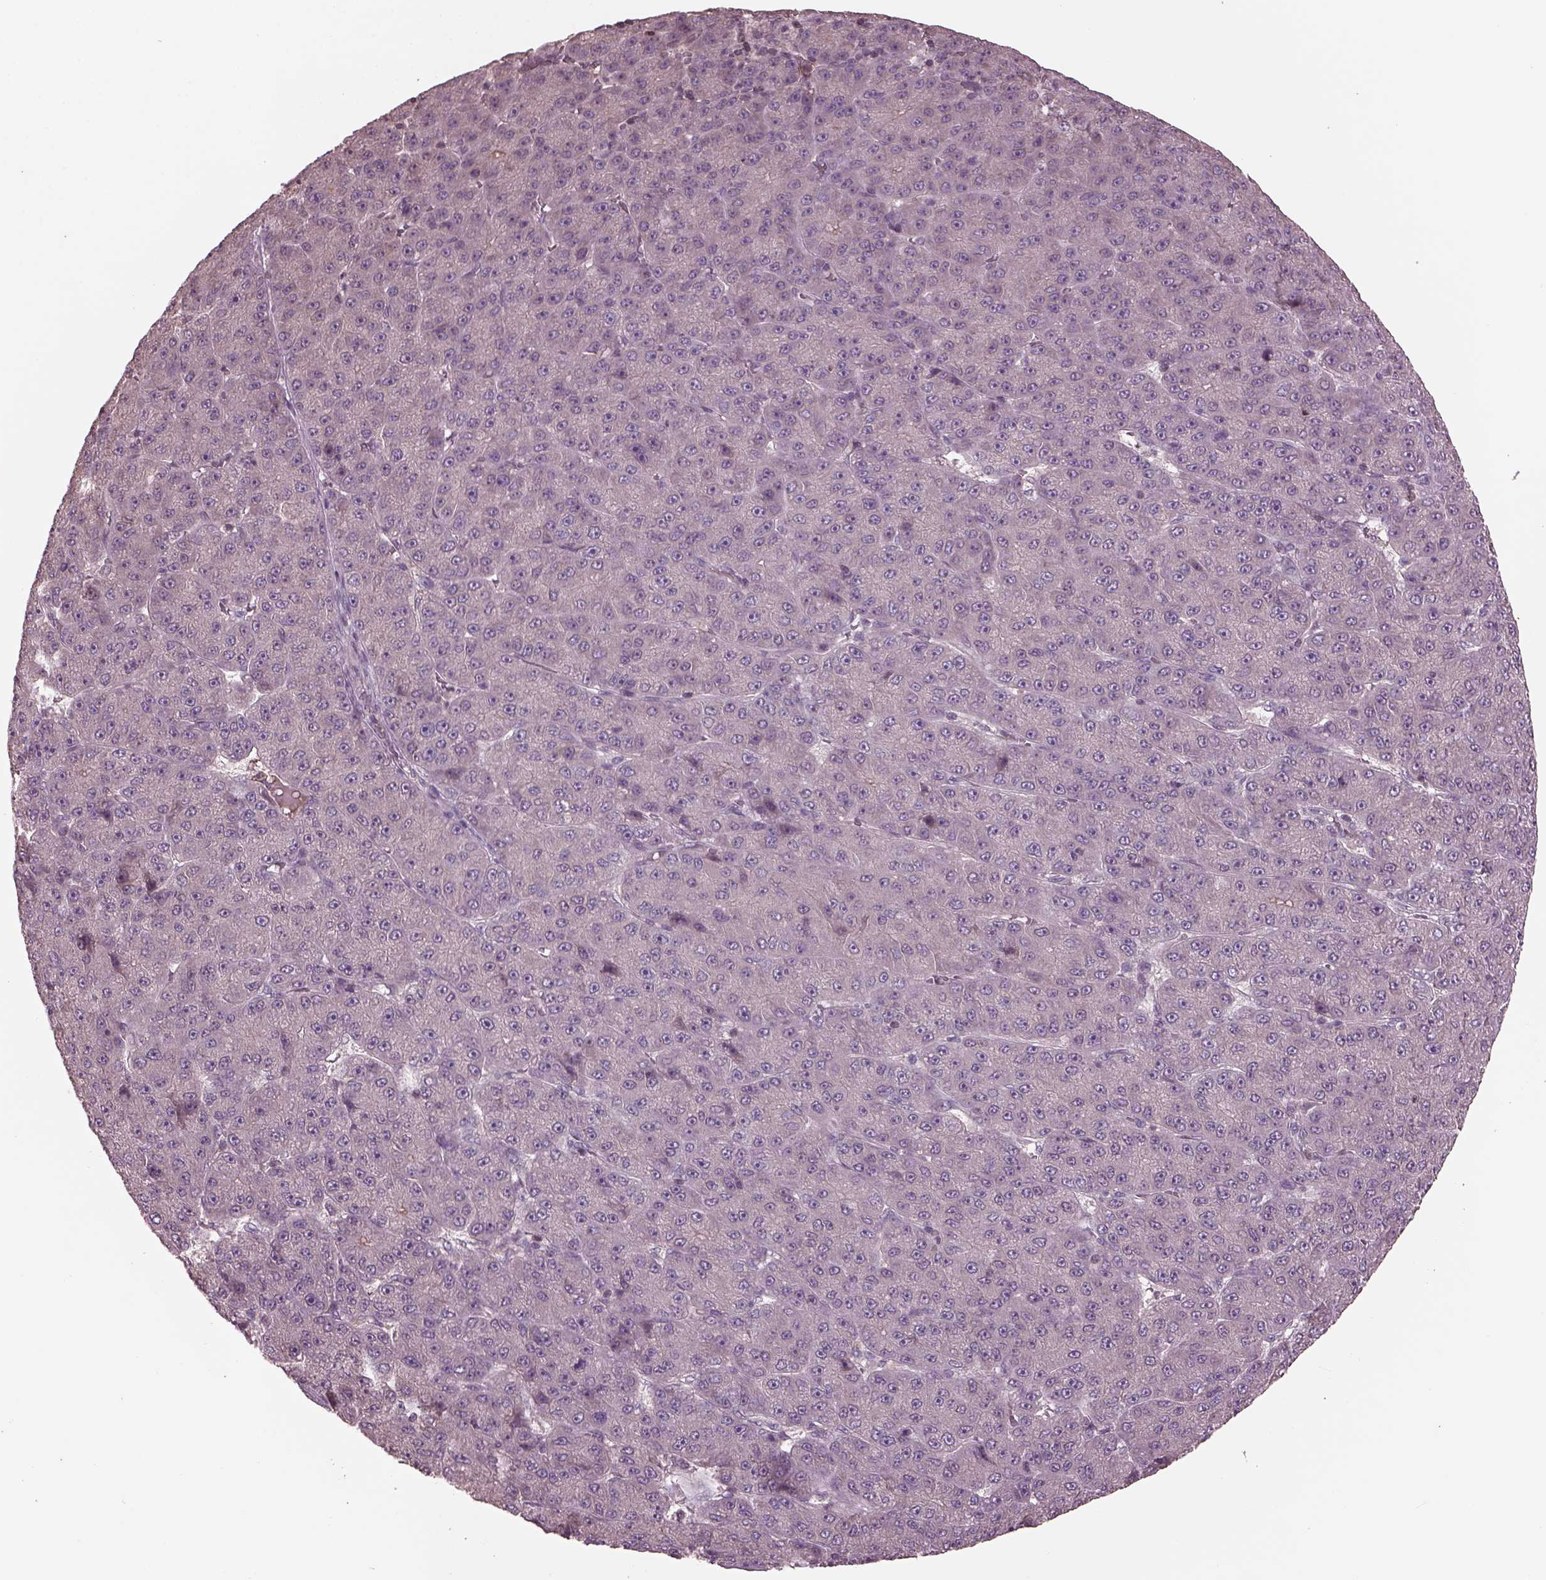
{"staining": {"intensity": "negative", "quantity": "none", "location": "none"}, "tissue": "liver cancer", "cell_type": "Tumor cells", "image_type": "cancer", "snomed": [{"axis": "morphology", "description": "Carcinoma, Hepatocellular, NOS"}, {"axis": "topography", "description": "Liver"}], "caption": "Immunohistochemistry of human hepatocellular carcinoma (liver) exhibits no expression in tumor cells.", "gene": "PTX4", "patient": {"sex": "male", "age": 67}}